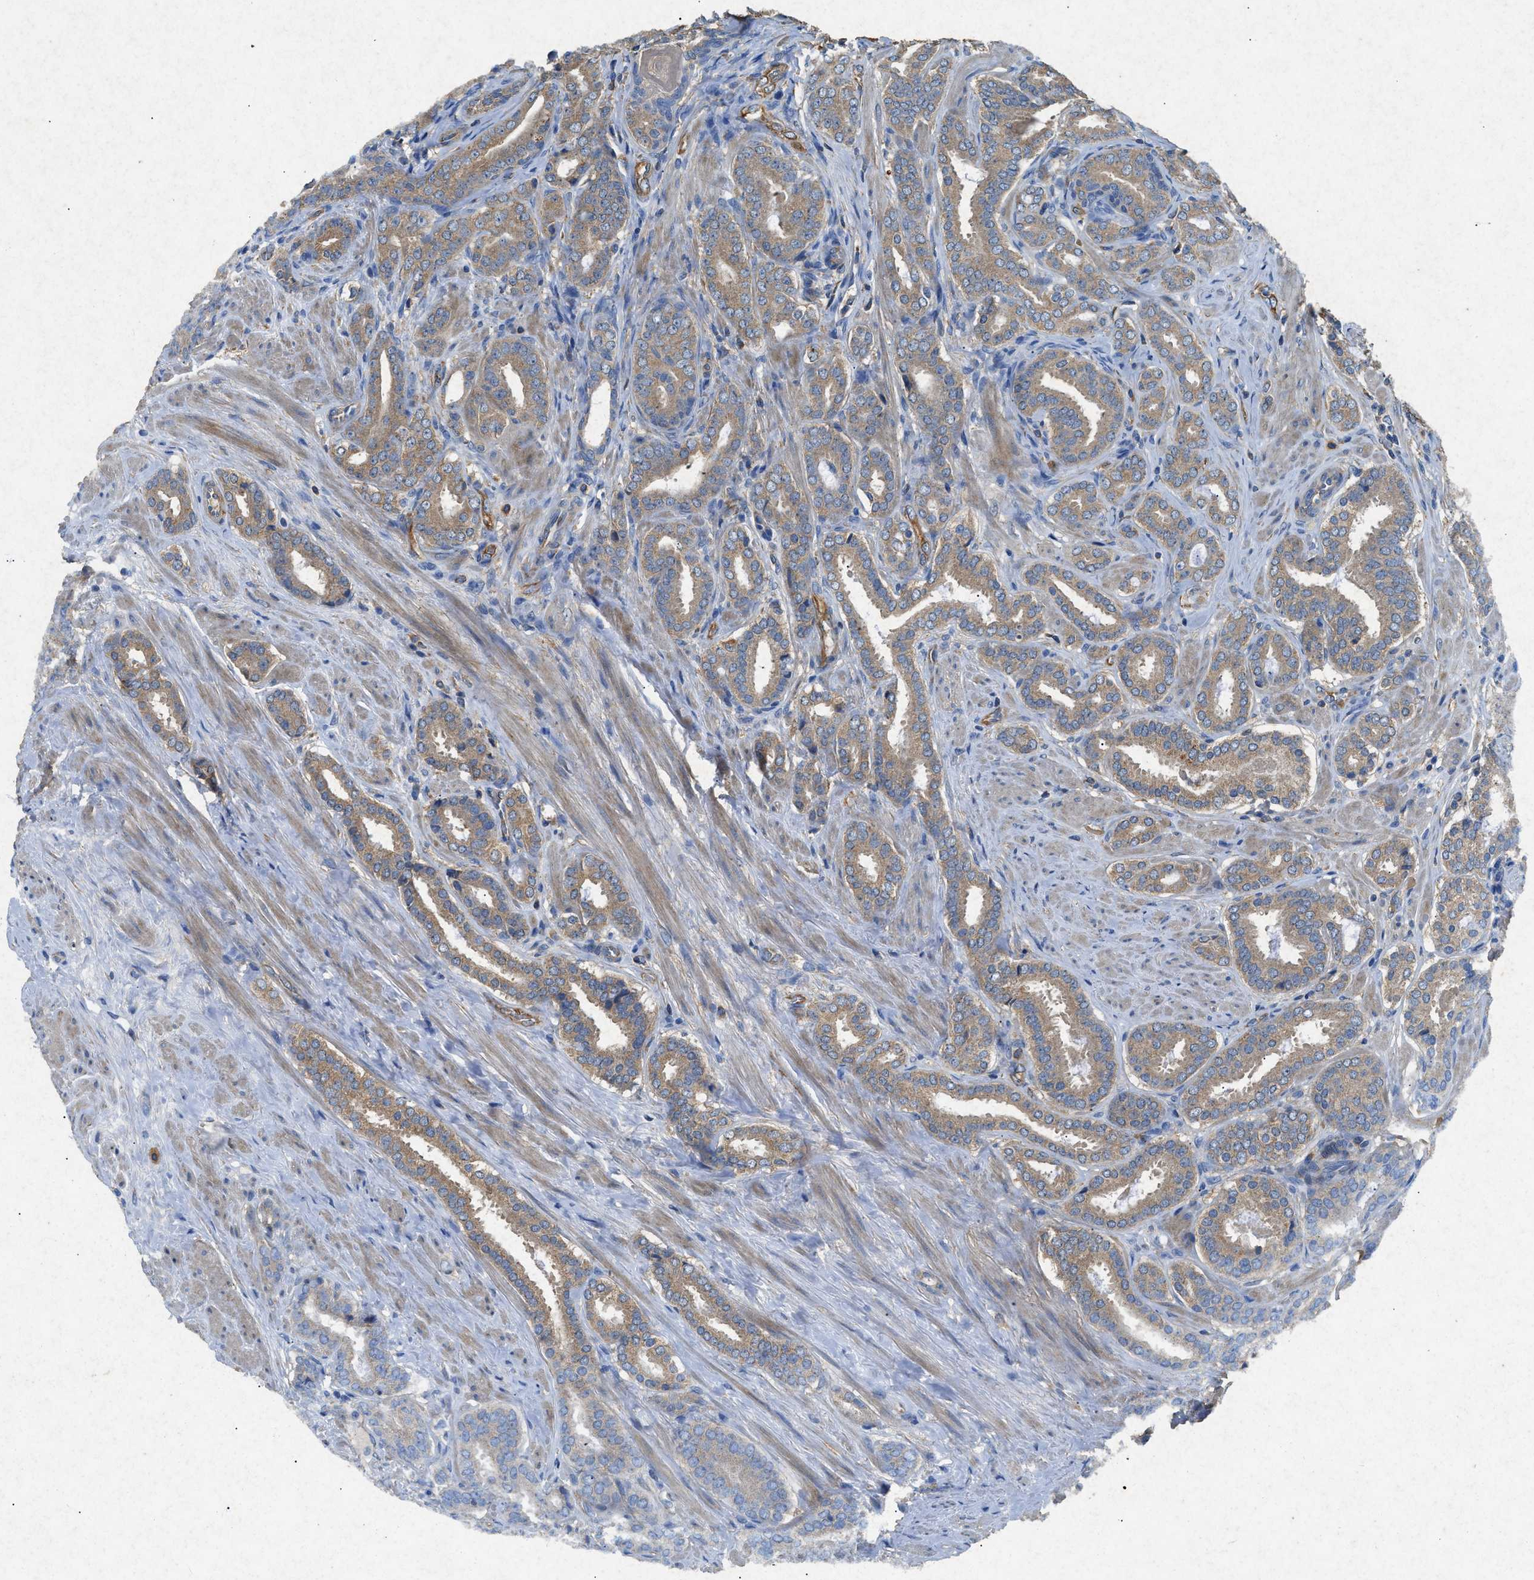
{"staining": {"intensity": "moderate", "quantity": ">75%", "location": "cytoplasmic/membranous"}, "tissue": "prostate cancer", "cell_type": "Tumor cells", "image_type": "cancer", "snomed": [{"axis": "morphology", "description": "Adenocarcinoma, Low grade"}, {"axis": "topography", "description": "Prostate"}], "caption": "A brown stain shows moderate cytoplasmic/membranous expression of a protein in prostate adenocarcinoma (low-grade) tumor cells. (Brightfield microscopy of DAB IHC at high magnification).", "gene": "CDK15", "patient": {"sex": "male", "age": 69}}